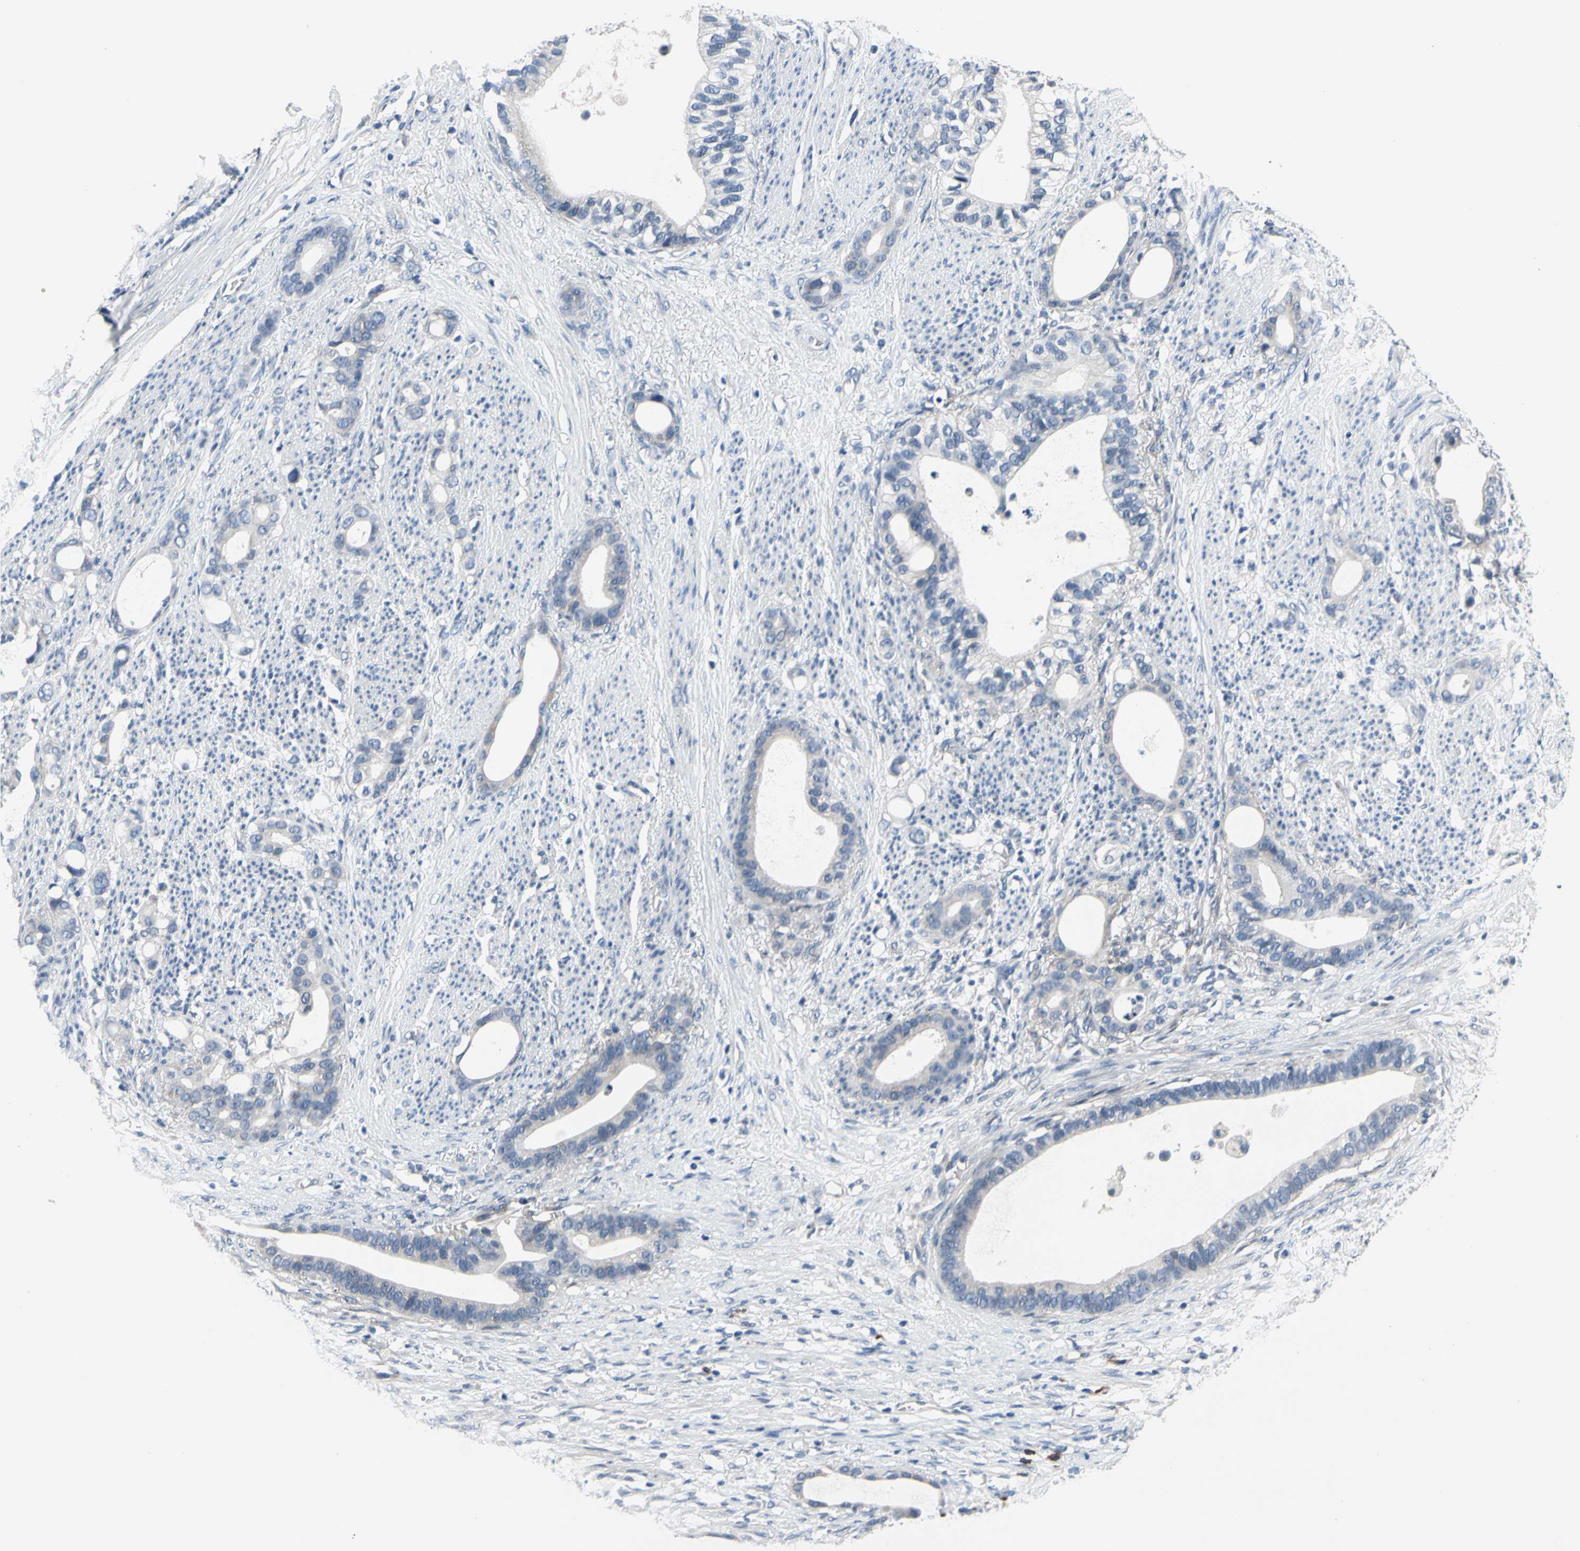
{"staining": {"intensity": "negative", "quantity": "none", "location": "none"}, "tissue": "stomach cancer", "cell_type": "Tumor cells", "image_type": "cancer", "snomed": [{"axis": "morphology", "description": "Adenocarcinoma, NOS"}, {"axis": "topography", "description": "Stomach"}], "caption": "The photomicrograph reveals no significant positivity in tumor cells of stomach cancer.", "gene": "SELENOK", "patient": {"sex": "female", "age": 75}}